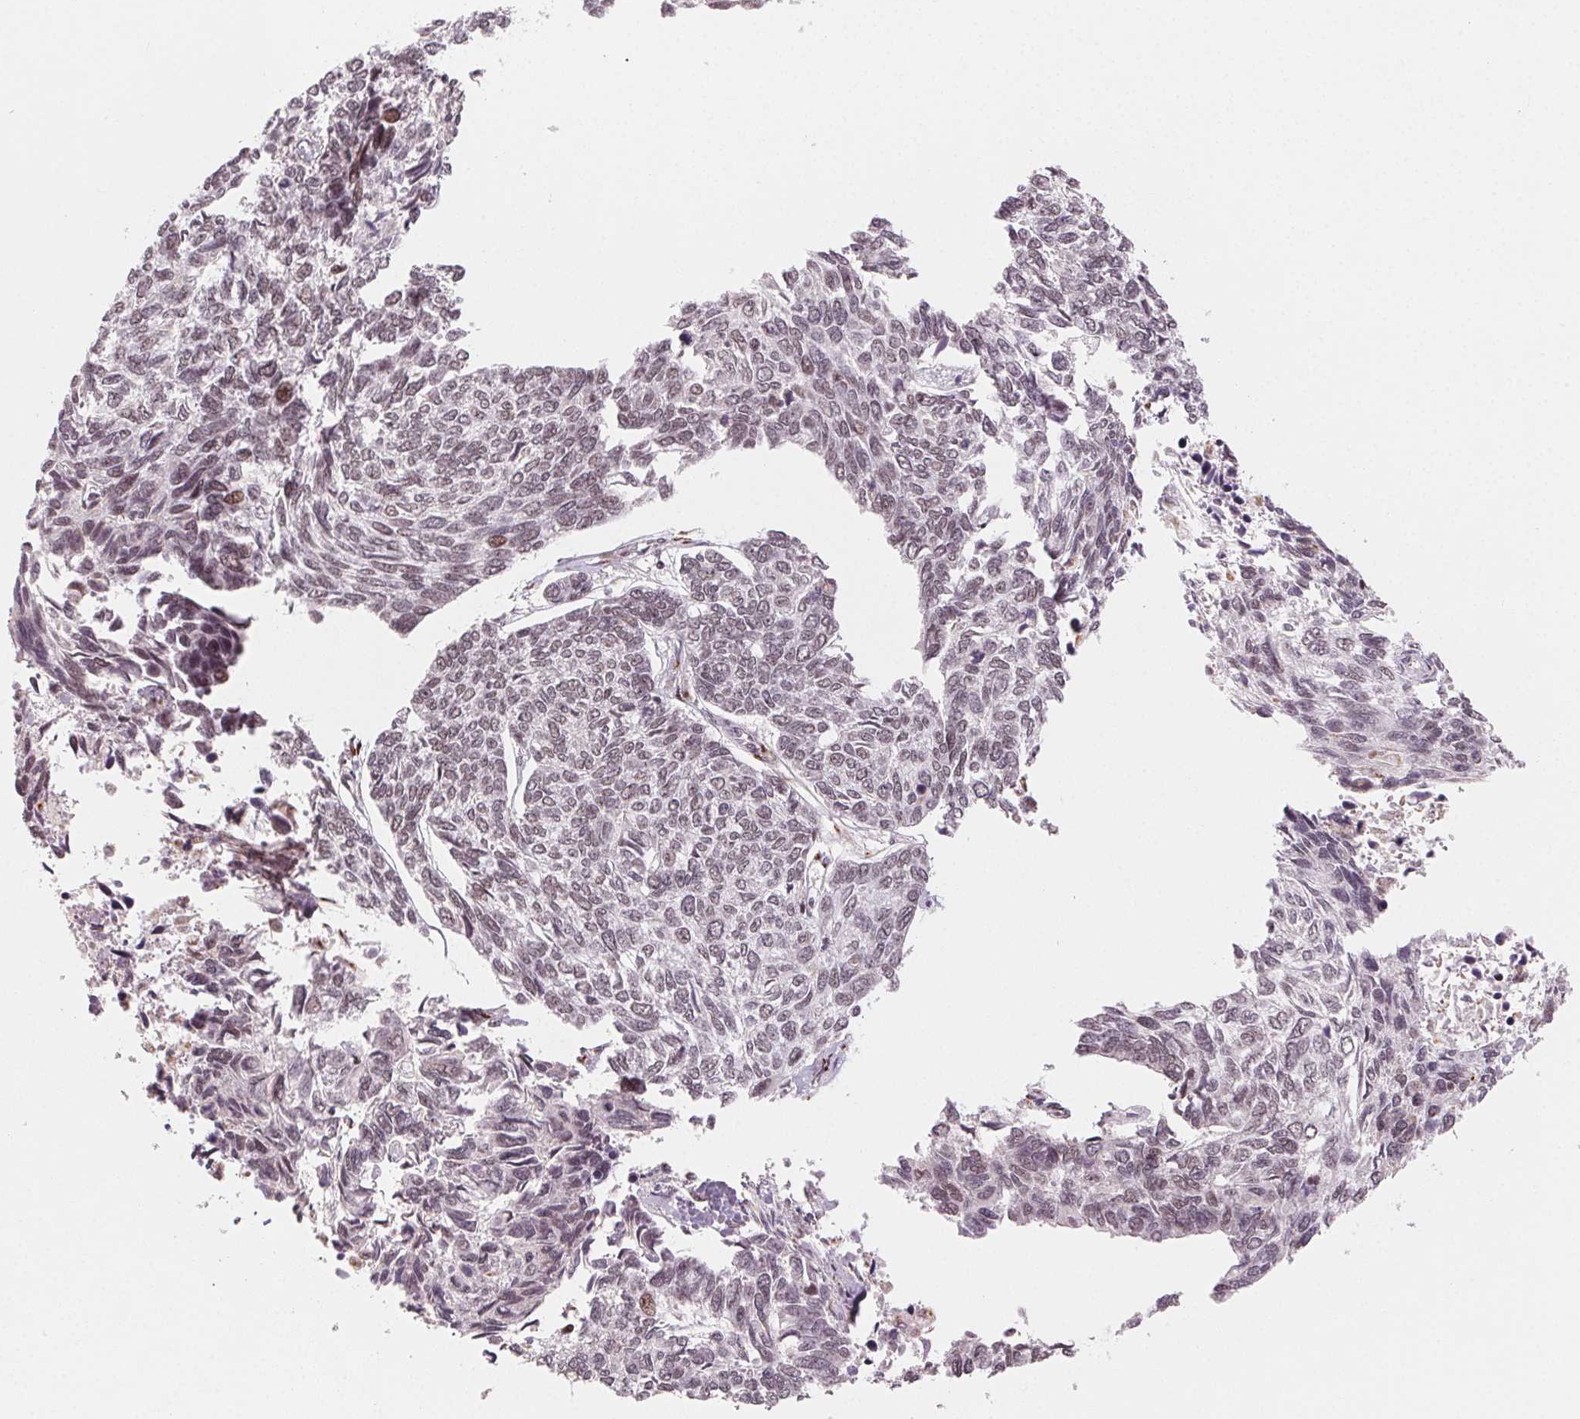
{"staining": {"intensity": "negative", "quantity": "none", "location": "none"}, "tissue": "skin cancer", "cell_type": "Tumor cells", "image_type": "cancer", "snomed": [{"axis": "morphology", "description": "Basal cell carcinoma"}, {"axis": "topography", "description": "Skin"}], "caption": "The micrograph exhibits no staining of tumor cells in skin basal cell carcinoma.", "gene": "TOPORS", "patient": {"sex": "female", "age": 65}}